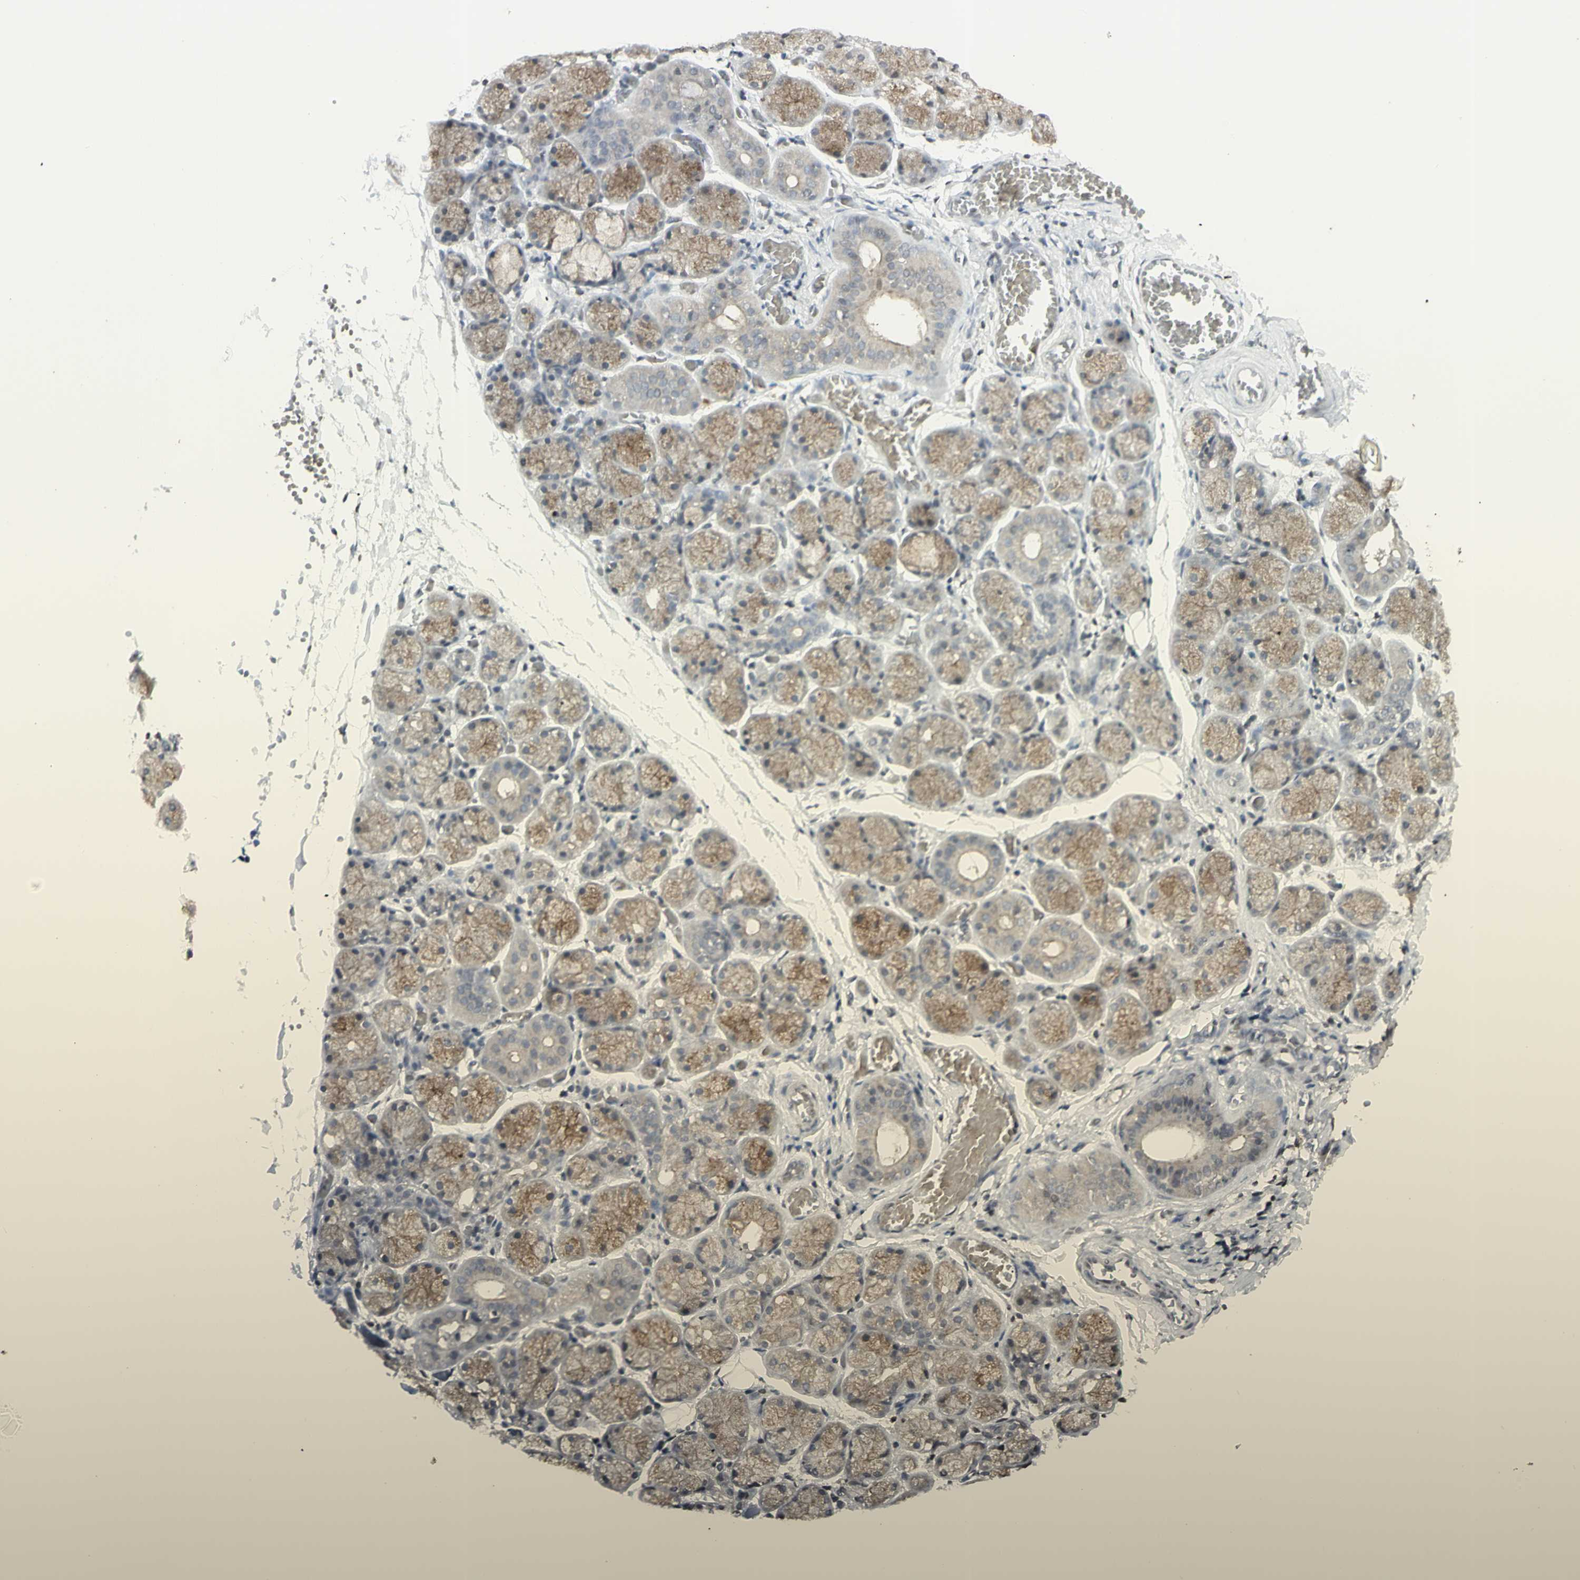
{"staining": {"intensity": "weak", "quantity": "25%-75%", "location": "cytoplasmic/membranous"}, "tissue": "salivary gland", "cell_type": "Glandular cells", "image_type": "normal", "snomed": [{"axis": "morphology", "description": "Normal tissue, NOS"}, {"axis": "topography", "description": "Salivary gland"}], "caption": "Benign salivary gland displays weak cytoplasmic/membranous positivity in approximately 25%-75% of glandular cells.", "gene": "MUC5AC", "patient": {"sex": "female", "age": 24}}